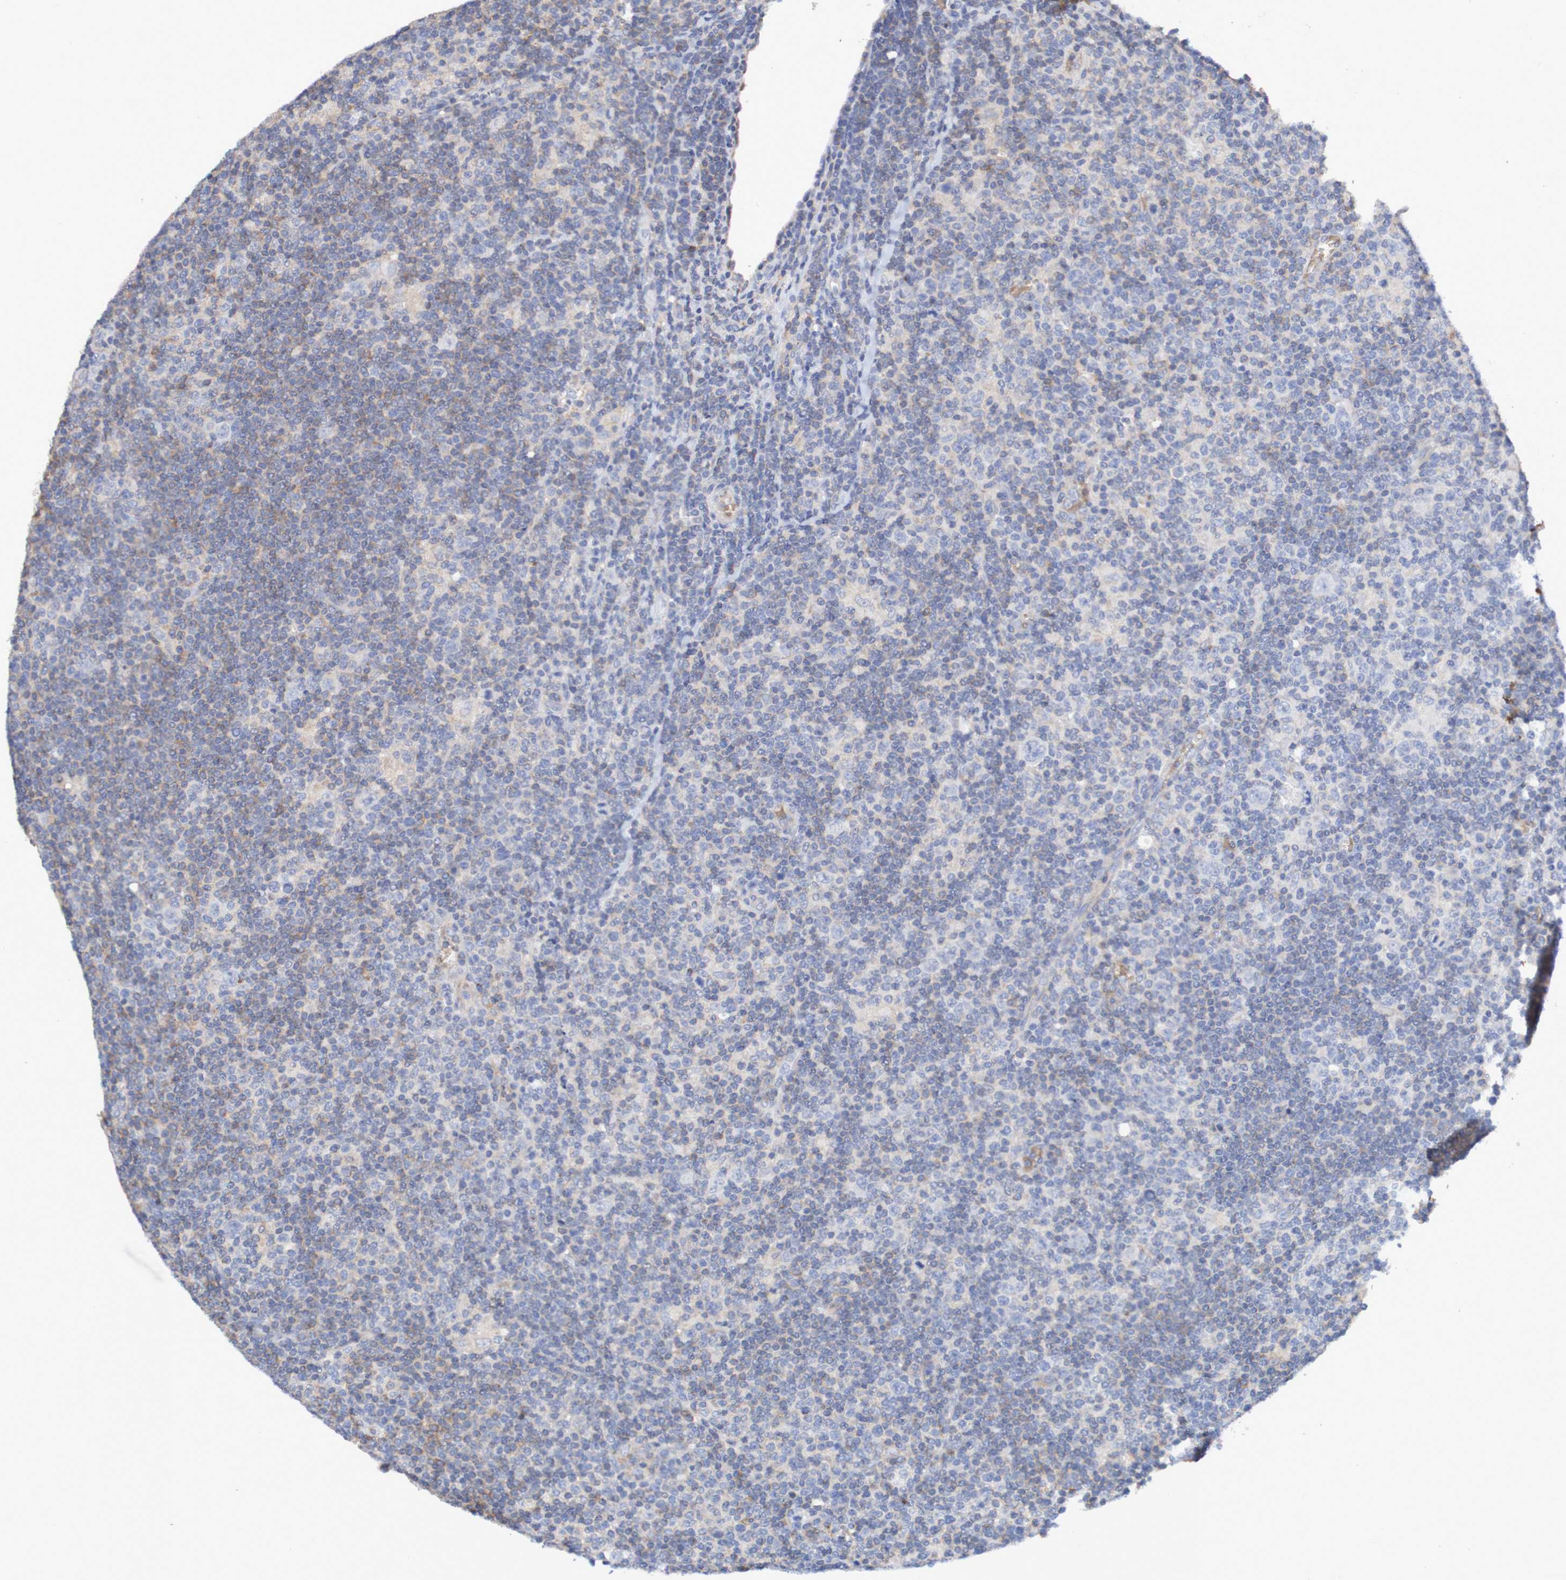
{"staining": {"intensity": "negative", "quantity": "none", "location": "none"}, "tissue": "lymphoma", "cell_type": "Tumor cells", "image_type": "cancer", "snomed": [{"axis": "morphology", "description": "Hodgkin's disease, NOS"}, {"axis": "topography", "description": "Lymph node"}], "caption": "This is an immunohistochemistry micrograph of Hodgkin's disease. There is no expression in tumor cells.", "gene": "WNT4", "patient": {"sex": "female", "age": 57}}